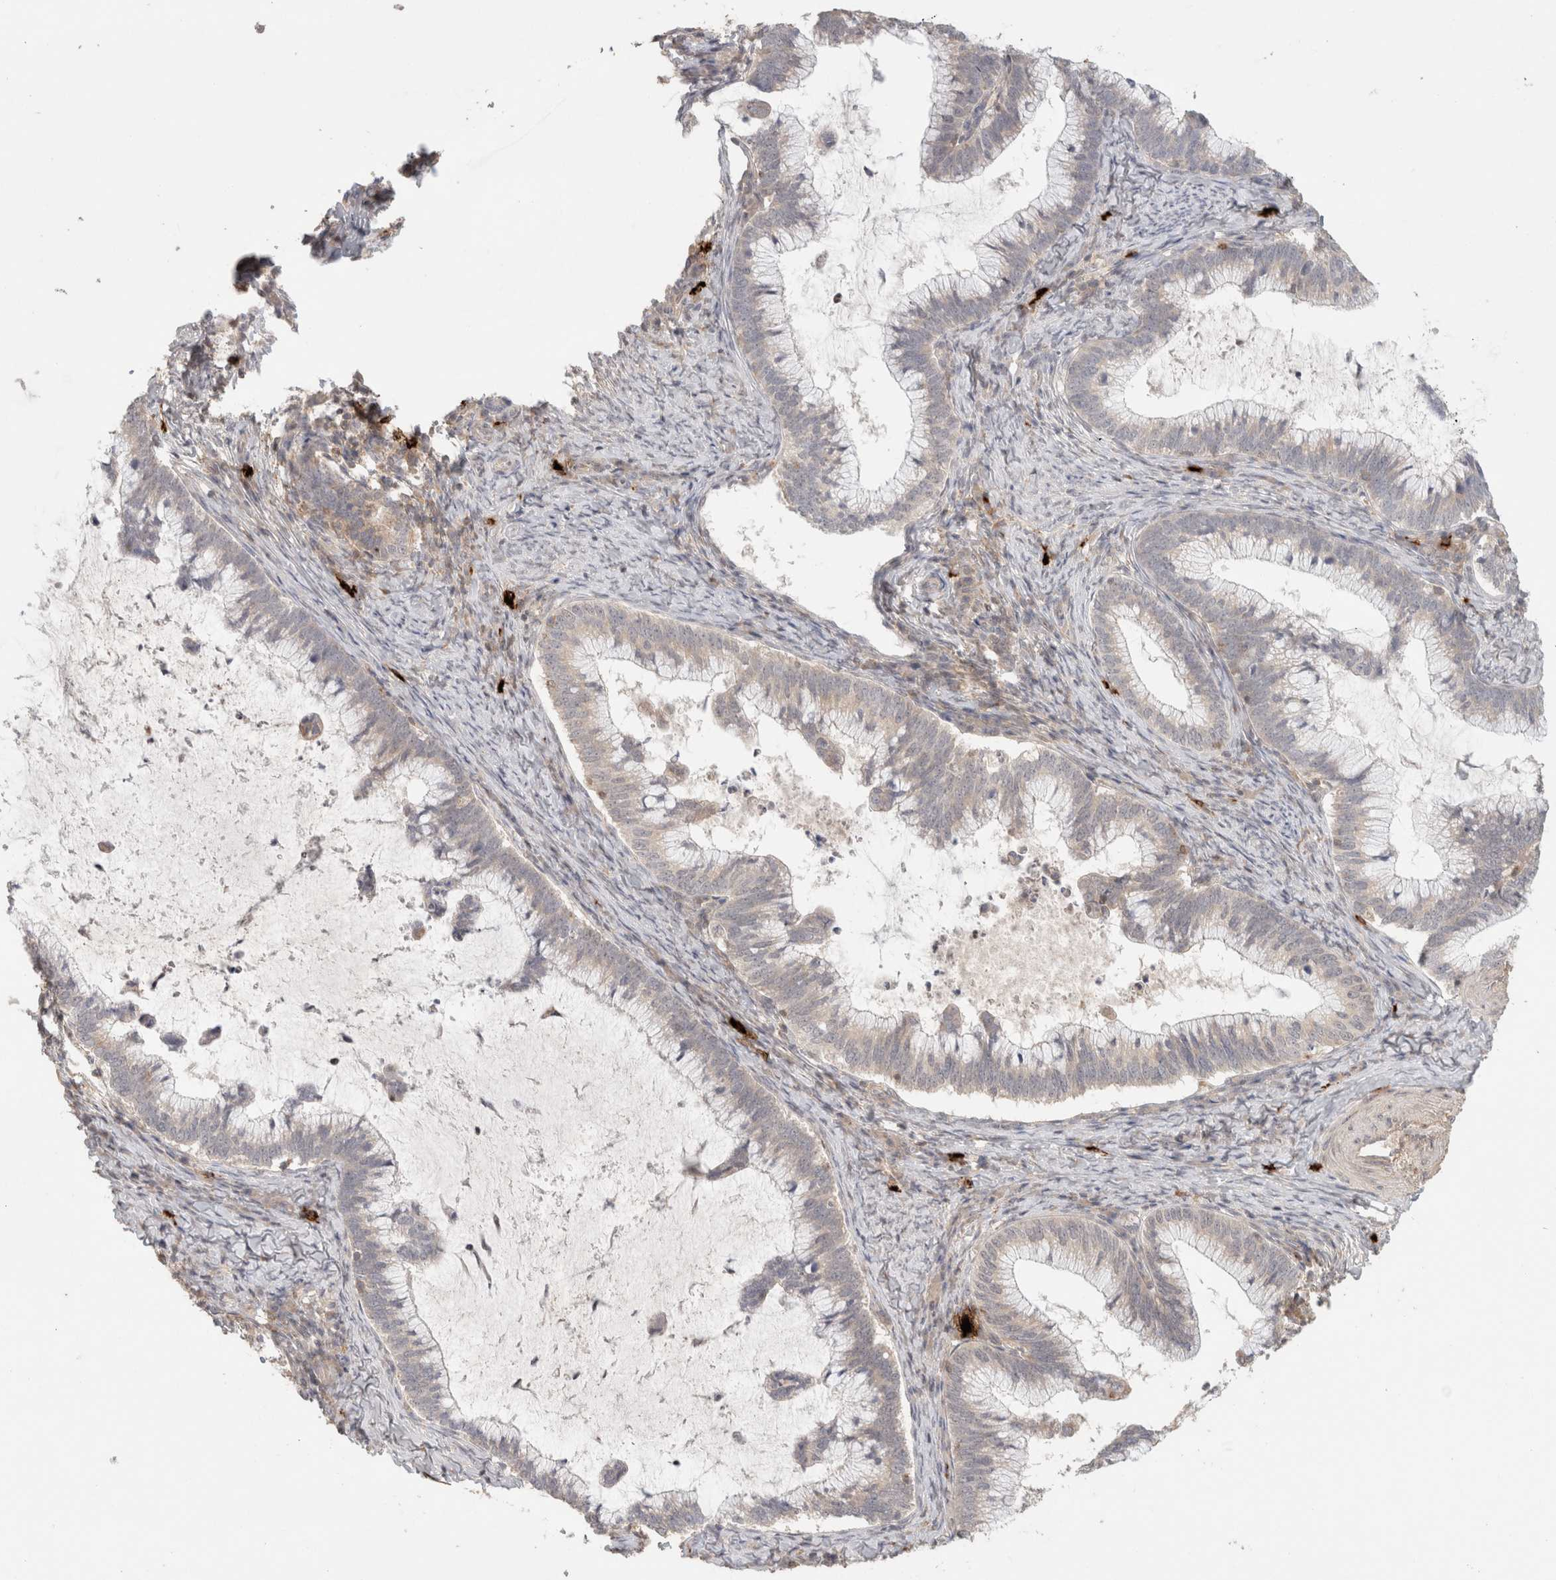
{"staining": {"intensity": "negative", "quantity": "none", "location": "none"}, "tissue": "cervical cancer", "cell_type": "Tumor cells", "image_type": "cancer", "snomed": [{"axis": "morphology", "description": "Adenocarcinoma, NOS"}, {"axis": "topography", "description": "Cervix"}], "caption": "Immunohistochemistry of human cervical adenocarcinoma reveals no staining in tumor cells.", "gene": "HSPG2", "patient": {"sex": "female", "age": 36}}